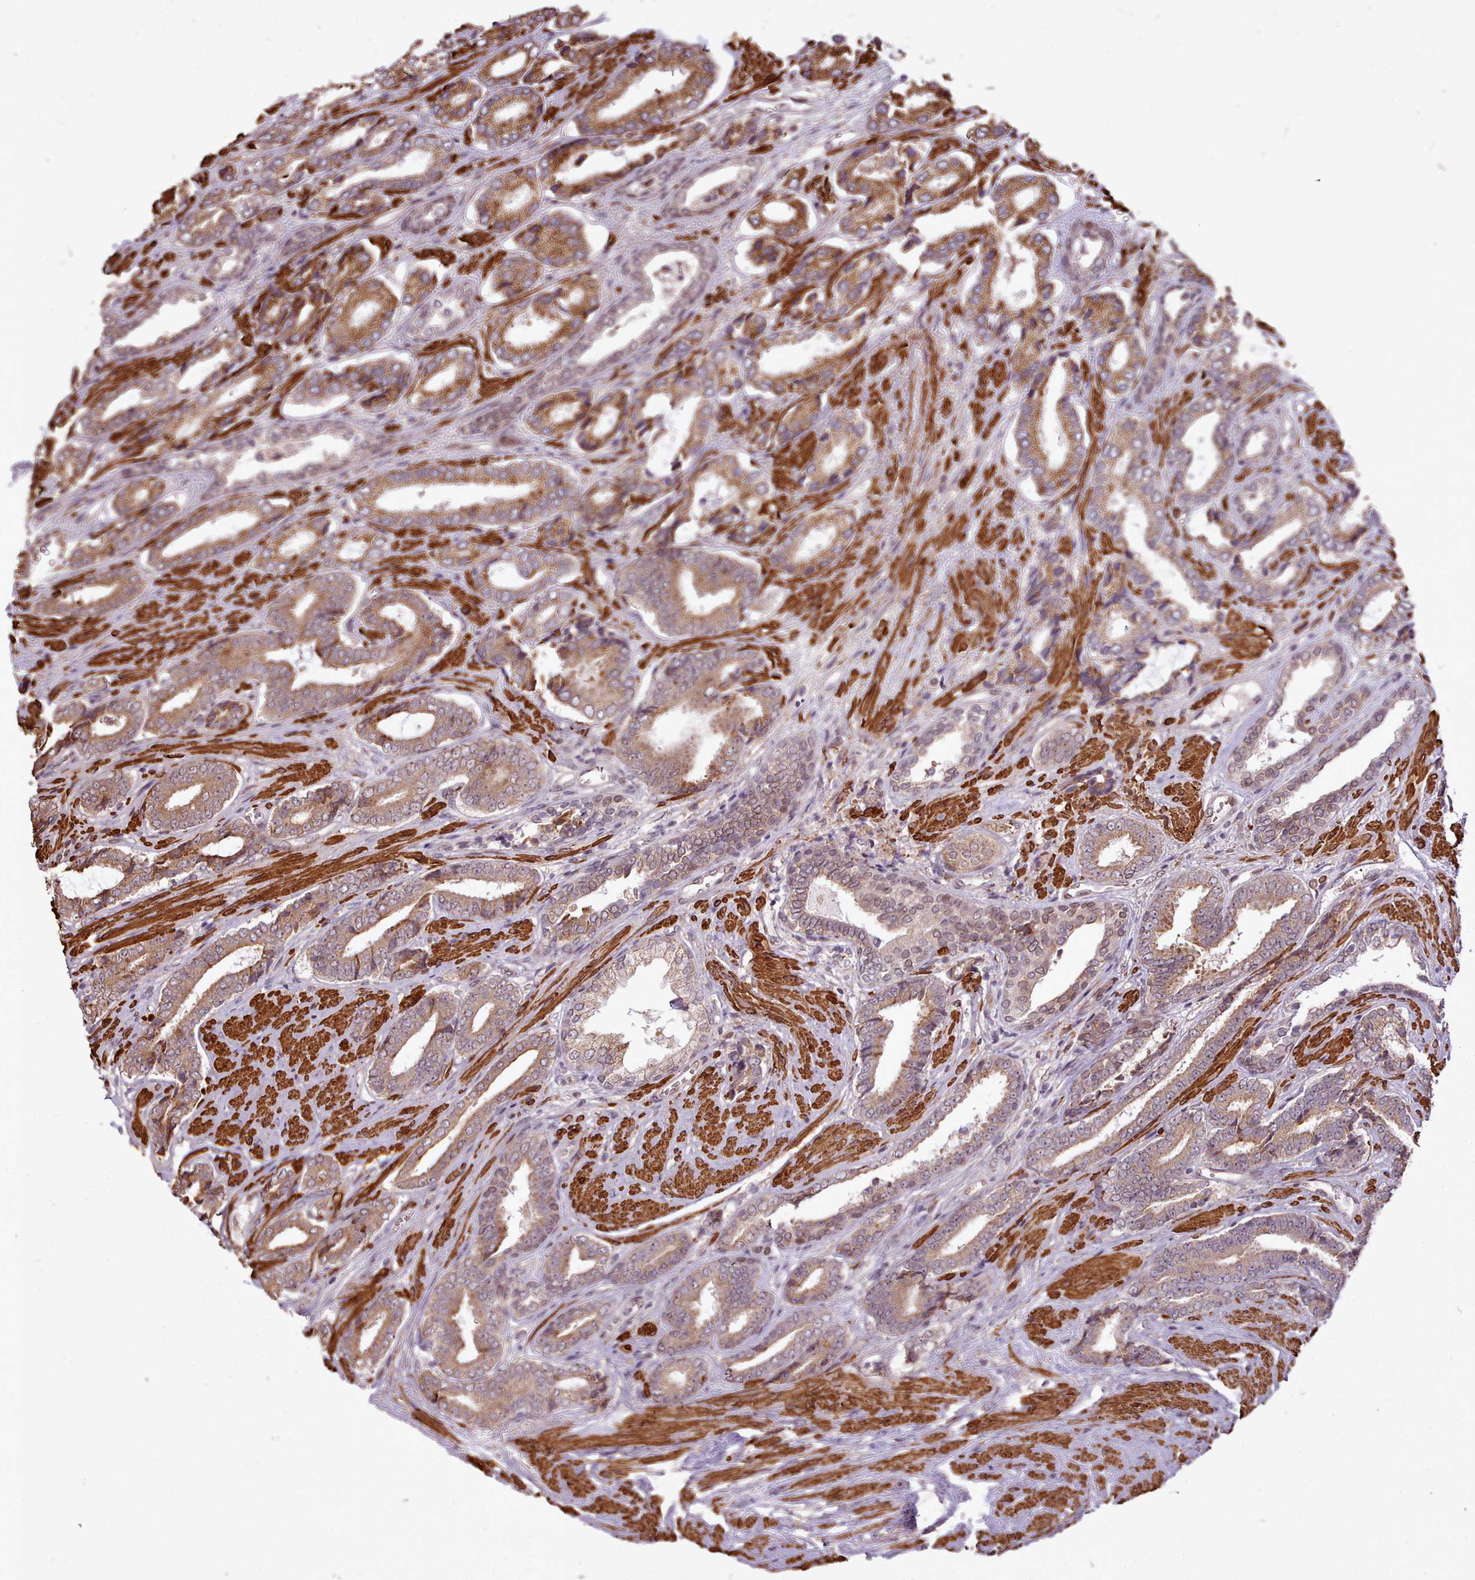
{"staining": {"intensity": "moderate", "quantity": ">75%", "location": "cytoplasmic/membranous"}, "tissue": "prostate cancer", "cell_type": "Tumor cells", "image_type": "cancer", "snomed": [{"axis": "morphology", "description": "Adenocarcinoma, NOS"}, {"axis": "topography", "description": "Prostate and seminal vesicle, NOS"}], "caption": "Immunohistochemical staining of prostate cancer (adenocarcinoma) displays moderate cytoplasmic/membranous protein expression in about >75% of tumor cells. (Brightfield microscopy of DAB IHC at high magnification).", "gene": "CABP1", "patient": {"sex": "male", "age": 76}}